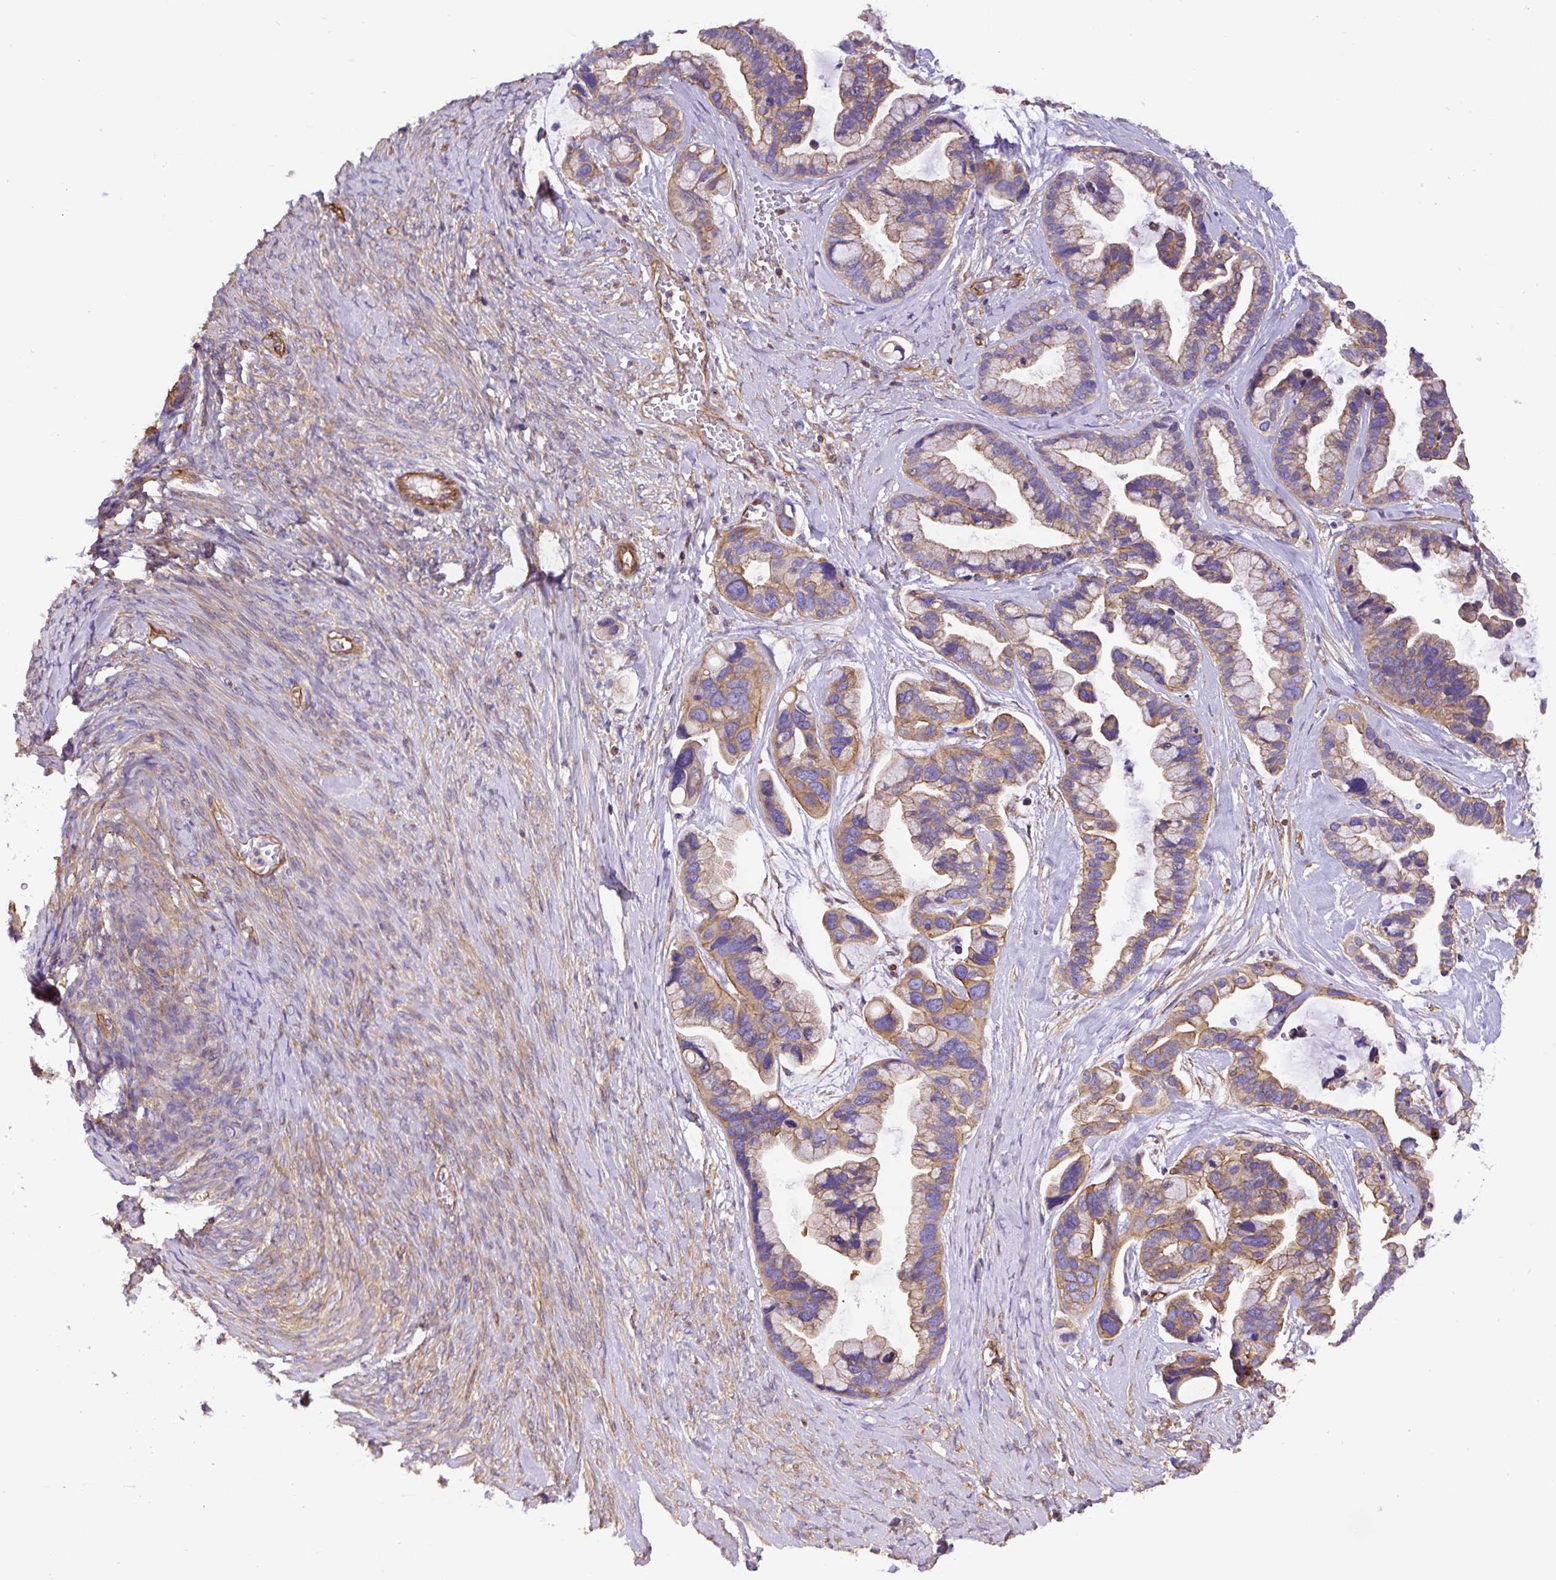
{"staining": {"intensity": "weak", "quantity": "25%-75%", "location": "cytoplasmic/membranous"}, "tissue": "ovarian cancer", "cell_type": "Tumor cells", "image_type": "cancer", "snomed": [{"axis": "morphology", "description": "Cystadenocarcinoma, serous, NOS"}, {"axis": "topography", "description": "Ovary"}], "caption": "The immunohistochemical stain highlights weak cytoplasmic/membranous staining in tumor cells of ovarian serous cystadenocarcinoma tissue.", "gene": "DCTN1", "patient": {"sex": "female", "age": 56}}